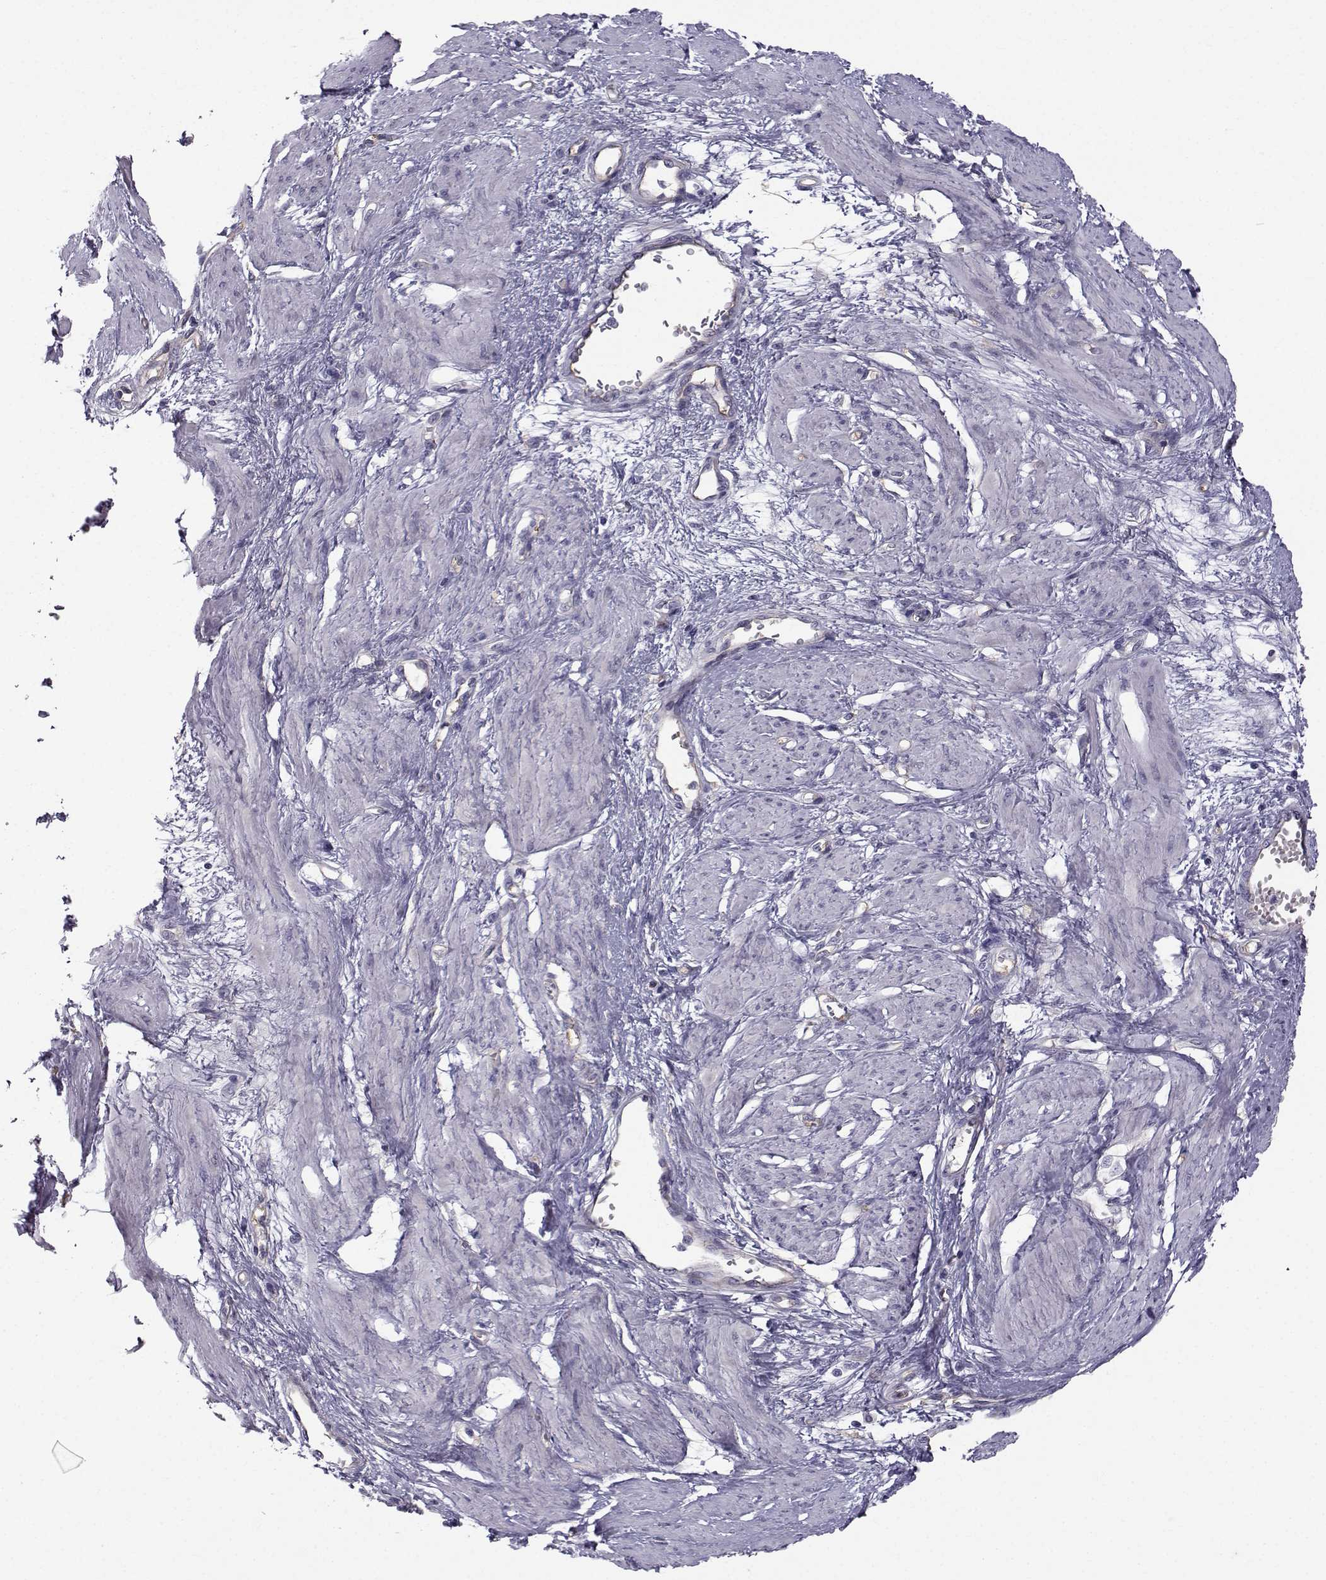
{"staining": {"intensity": "negative", "quantity": "none", "location": "none"}, "tissue": "smooth muscle", "cell_type": "Smooth muscle cells", "image_type": "normal", "snomed": [{"axis": "morphology", "description": "Normal tissue, NOS"}, {"axis": "topography", "description": "Smooth muscle"}, {"axis": "topography", "description": "Uterus"}], "caption": "Image shows no significant protein expression in smooth muscle cells of normal smooth muscle.", "gene": "QPCT", "patient": {"sex": "female", "age": 39}}